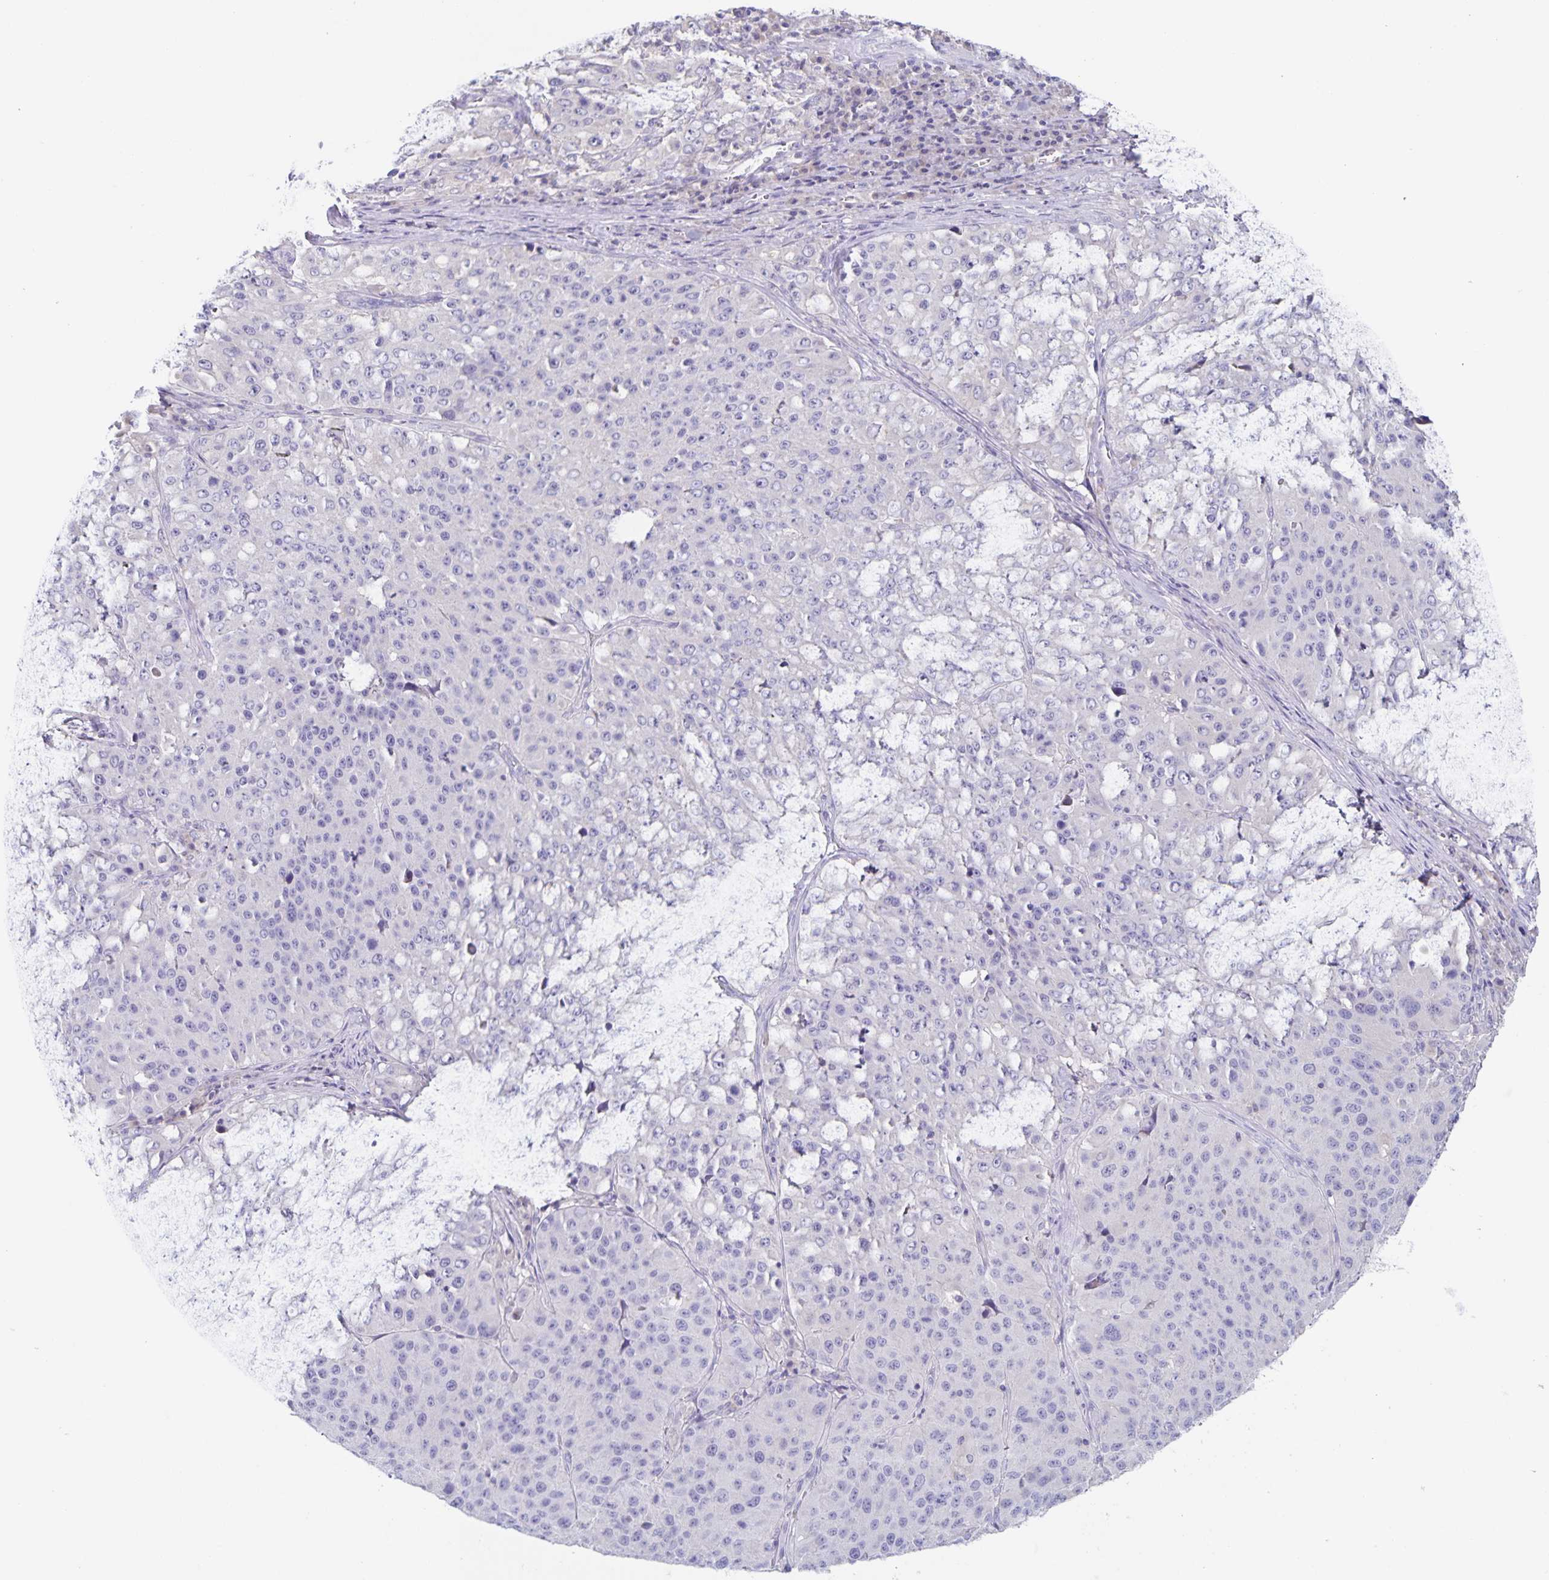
{"staining": {"intensity": "negative", "quantity": "none", "location": "none"}, "tissue": "stomach cancer", "cell_type": "Tumor cells", "image_type": "cancer", "snomed": [{"axis": "morphology", "description": "Adenocarcinoma, NOS"}, {"axis": "topography", "description": "Stomach"}], "caption": "DAB (3,3'-diaminobenzidine) immunohistochemical staining of human stomach adenocarcinoma displays no significant expression in tumor cells.", "gene": "RPL36A", "patient": {"sex": "male", "age": 71}}